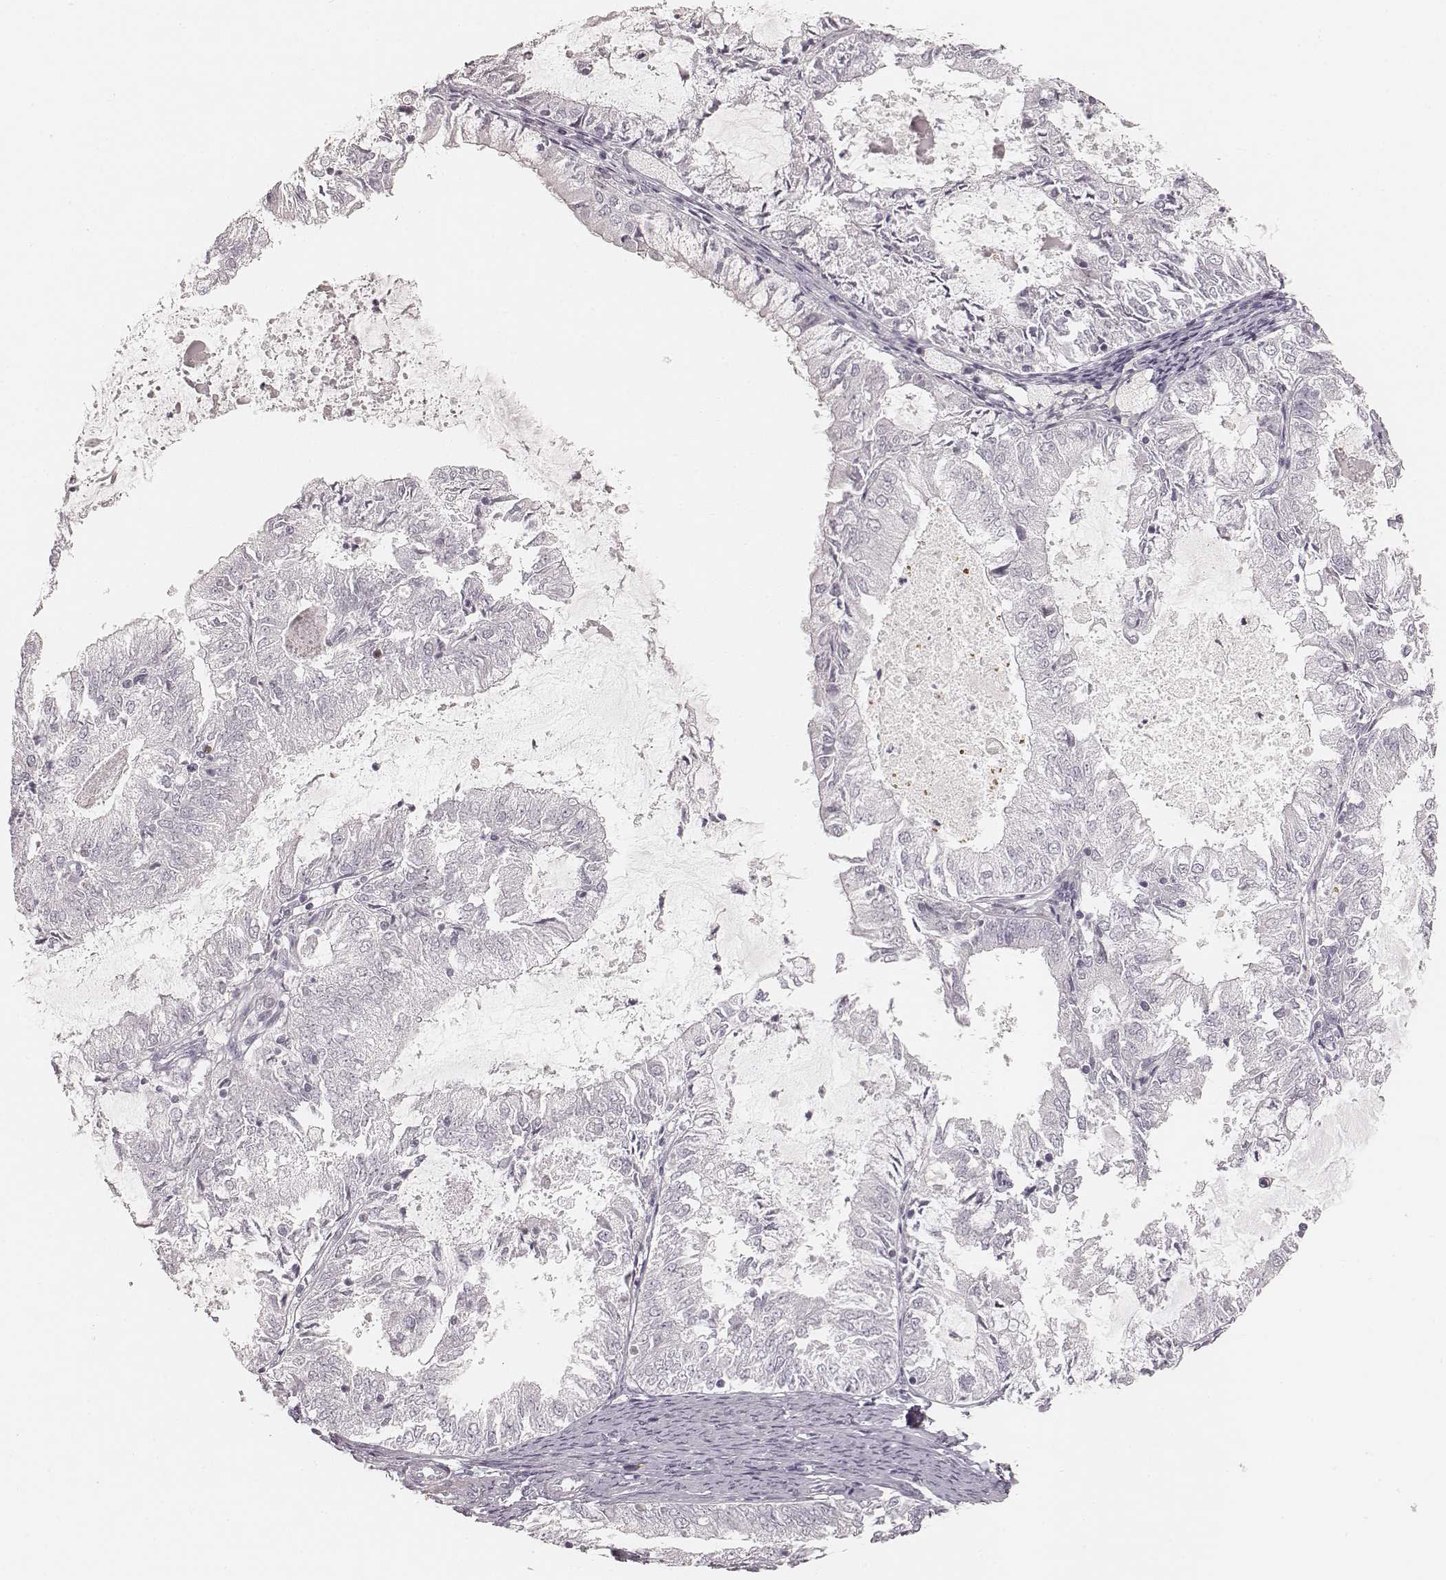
{"staining": {"intensity": "negative", "quantity": "none", "location": "none"}, "tissue": "endometrial cancer", "cell_type": "Tumor cells", "image_type": "cancer", "snomed": [{"axis": "morphology", "description": "Adenocarcinoma, NOS"}, {"axis": "topography", "description": "Endometrium"}], "caption": "The IHC photomicrograph has no significant positivity in tumor cells of endometrial adenocarcinoma tissue.", "gene": "TEX37", "patient": {"sex": "female", "age": 57}}